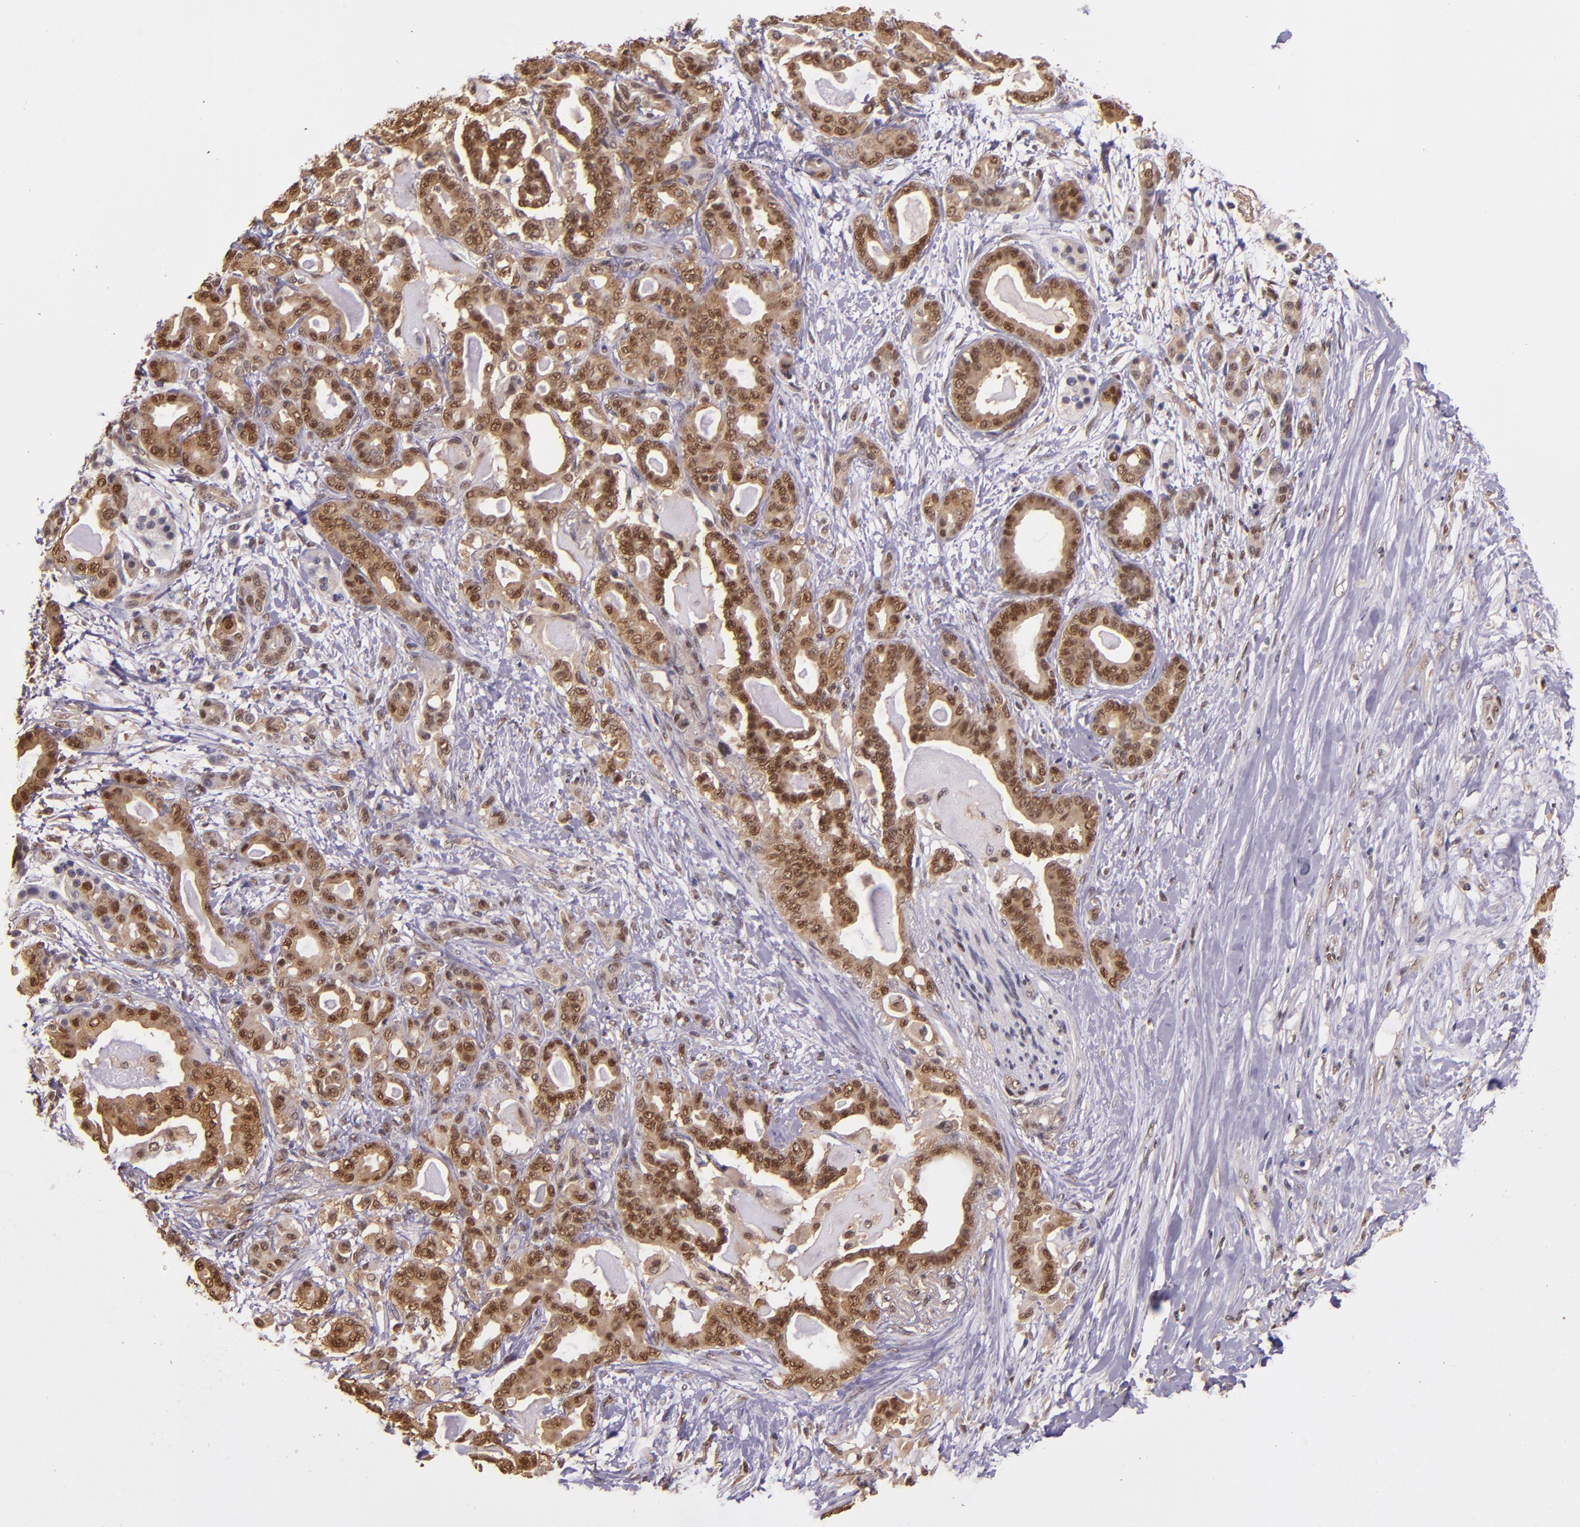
{"staining": {"intensity": "strong", "quantity": ">75%", "location": "cytoplasmic/membranous,nuclear"}, "tissue": "pancreatic cancer", "cell_type": "Tumor cells", "image_type": "cancer", "snomed": [{"axis": "morphology", "description": "Adenocarcinoma, NOS"}, {"axis": "topography", "description": "Pancreas"}], "caption": "Immunohistochemical staining of human adenocarcinoma (pancreatic) reveals strong cytoplasmic/membranous and nuclear protein expression in about >75% of tumor cells.", "gene": "STAT6", "patient": {"sex": "male", "age": 63}}